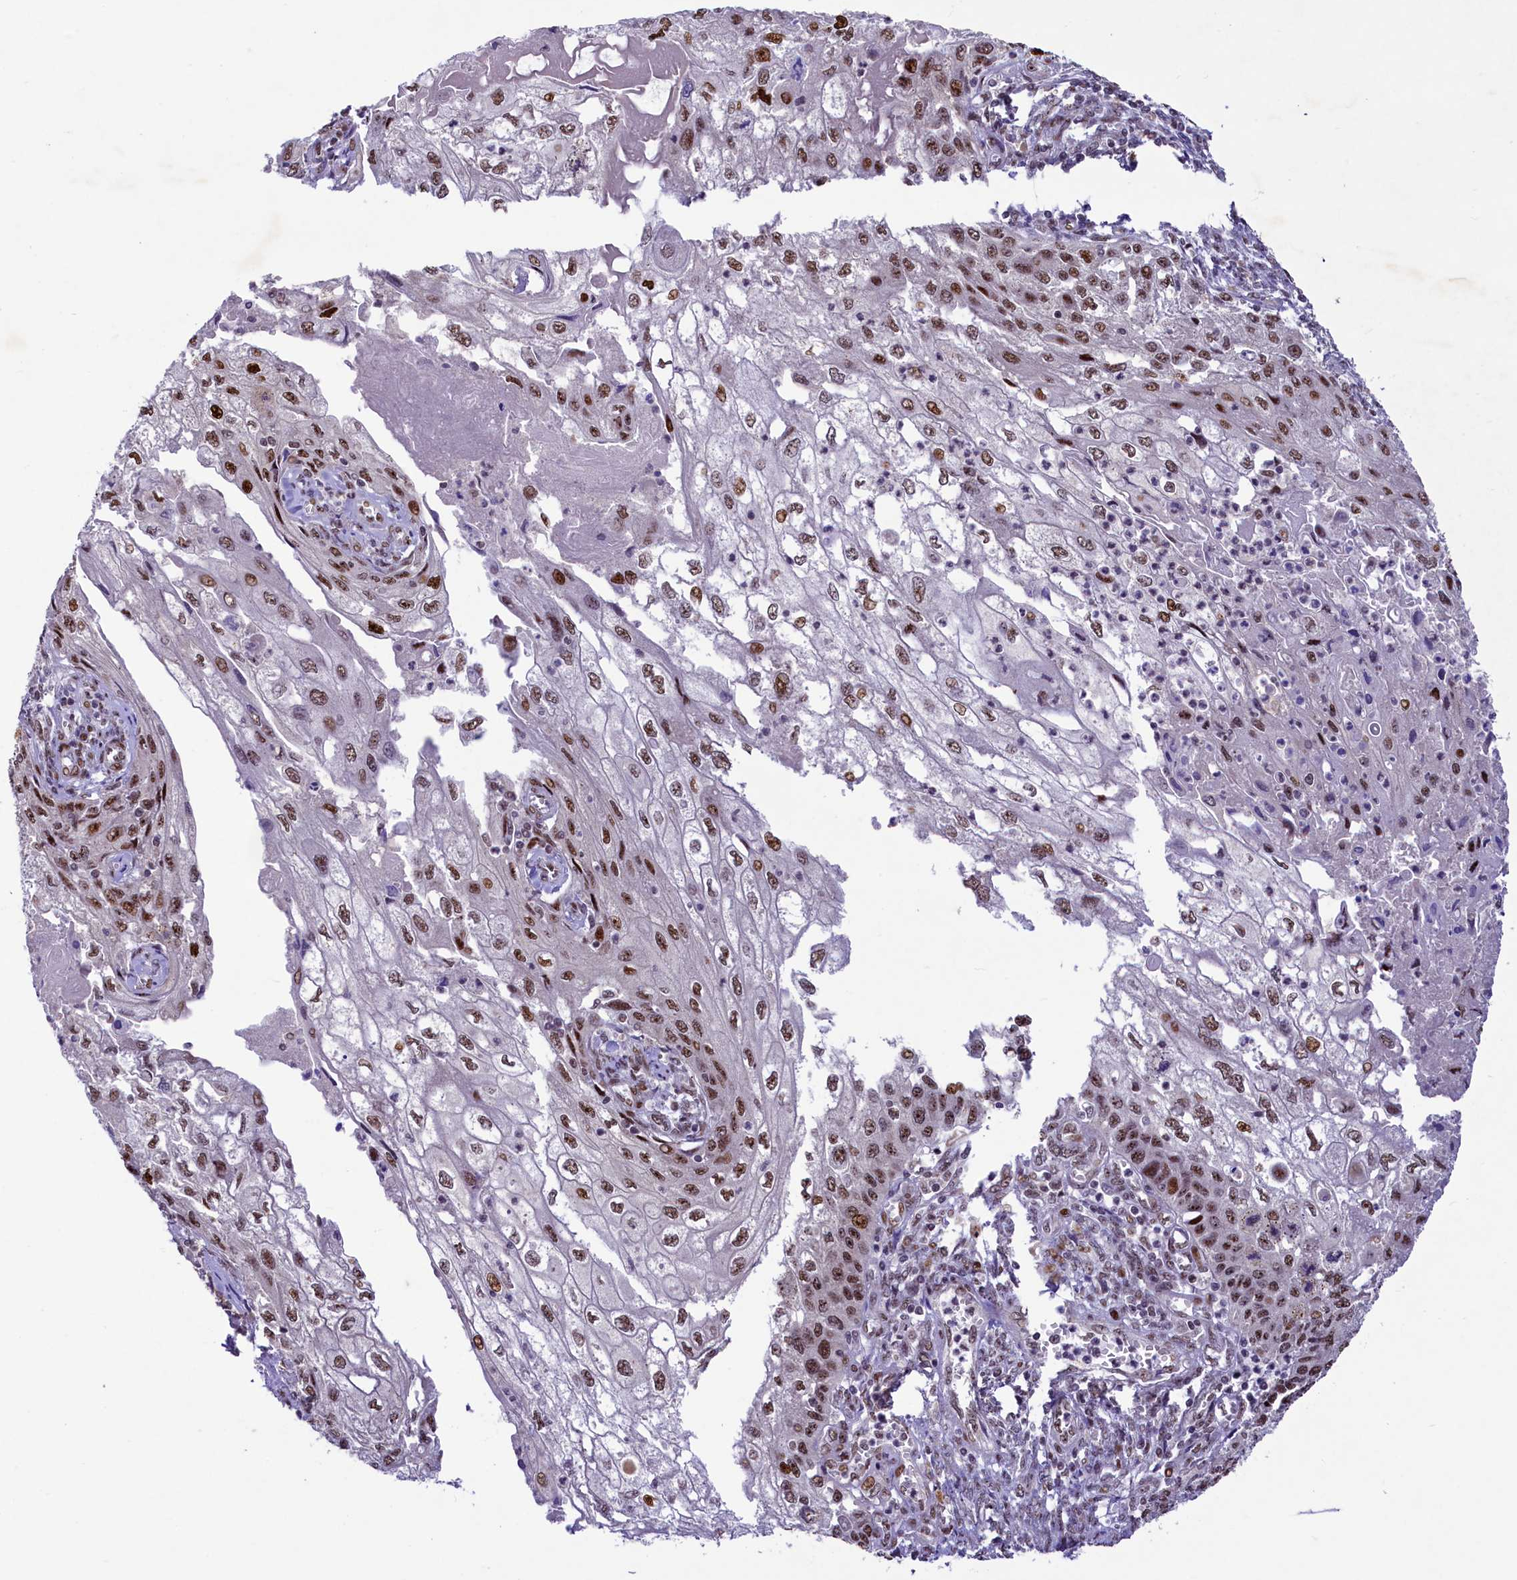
{"staining": {"intensity": "moderate", "quantity": ">75%", "location": "nuclear"}, "tissue": "cervical cancer", "cell_type": "Tumor cells", "image_type": "cancer", "snomed": [{"axis": "morphology", "description": "Squamous cell carcinoma, NOS"}, {"axis": "topography", "description": "Cervix"}], "caption": "Squamous cell carcinoma (cervical) stained for a protein (brown) reveals moderate nuclear positive staining in about >75% of tumor cells.", "gene": "ANKS3", "patient": {"sex": "female", "age": 67}}